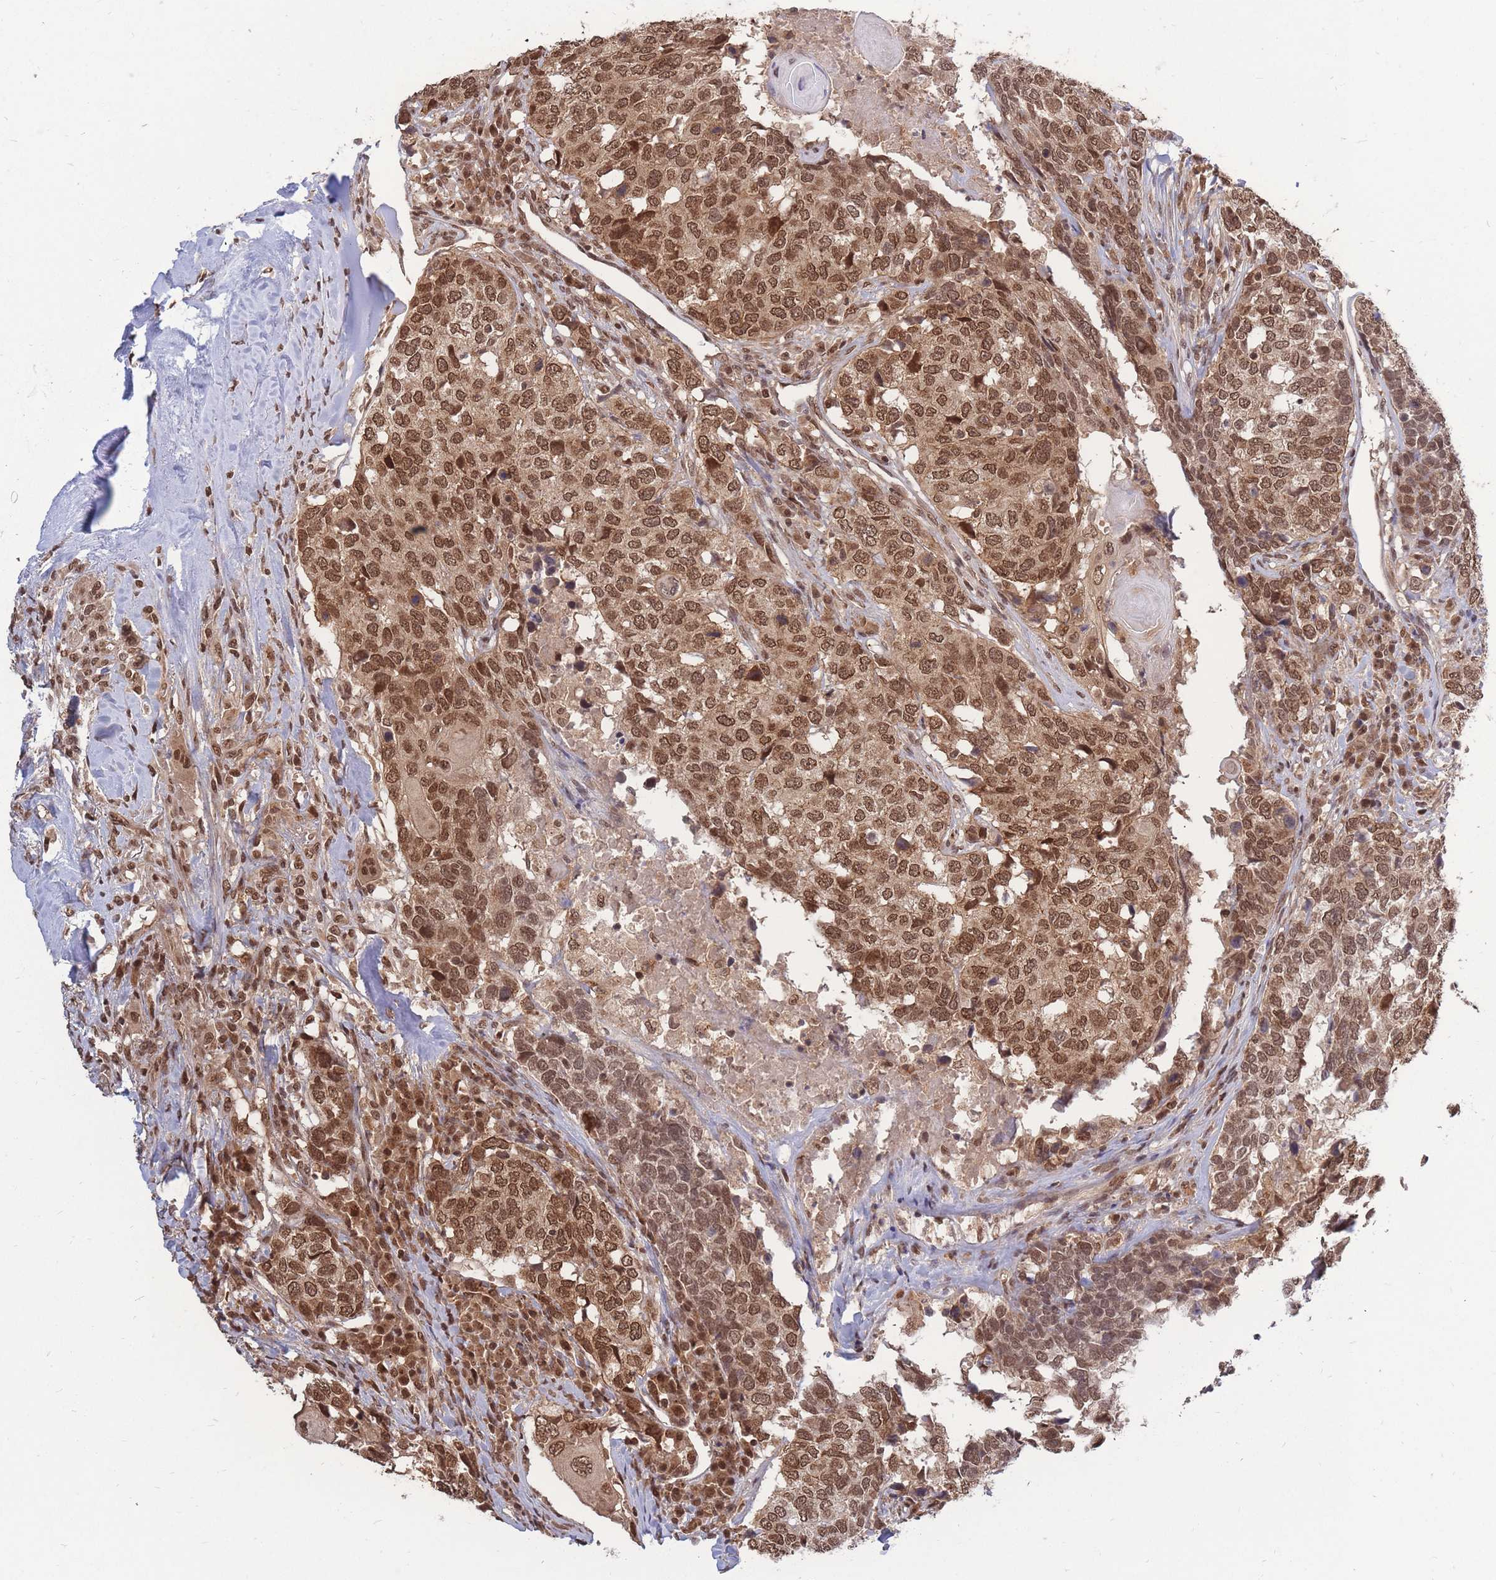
{"staining": {"intensity": "moderate", "quantity": ">75%", "location": "cytoplasmic/membranous,nuclear"}, "tissue": "head and neck cancer", "cell_type": "Tumor cells", "image_type": "cancer", "snomed": [{"axis": "morphology", "description": "Squamous cell carcinoma, NOS"}, {"axis": "topography", "description": "Head-Neck"}], "caption": "Protein expression analysis of human squamous cell carcinoma (head and neck) reveals moderate cytoplasmic/membranous and nuclear expression in about >75% of tumor cells. (DAB IHC, brown staining for protein, blue staining for nuclei).", "gene": "SRA1", "patient": {"sex": "male", "age": 66}}